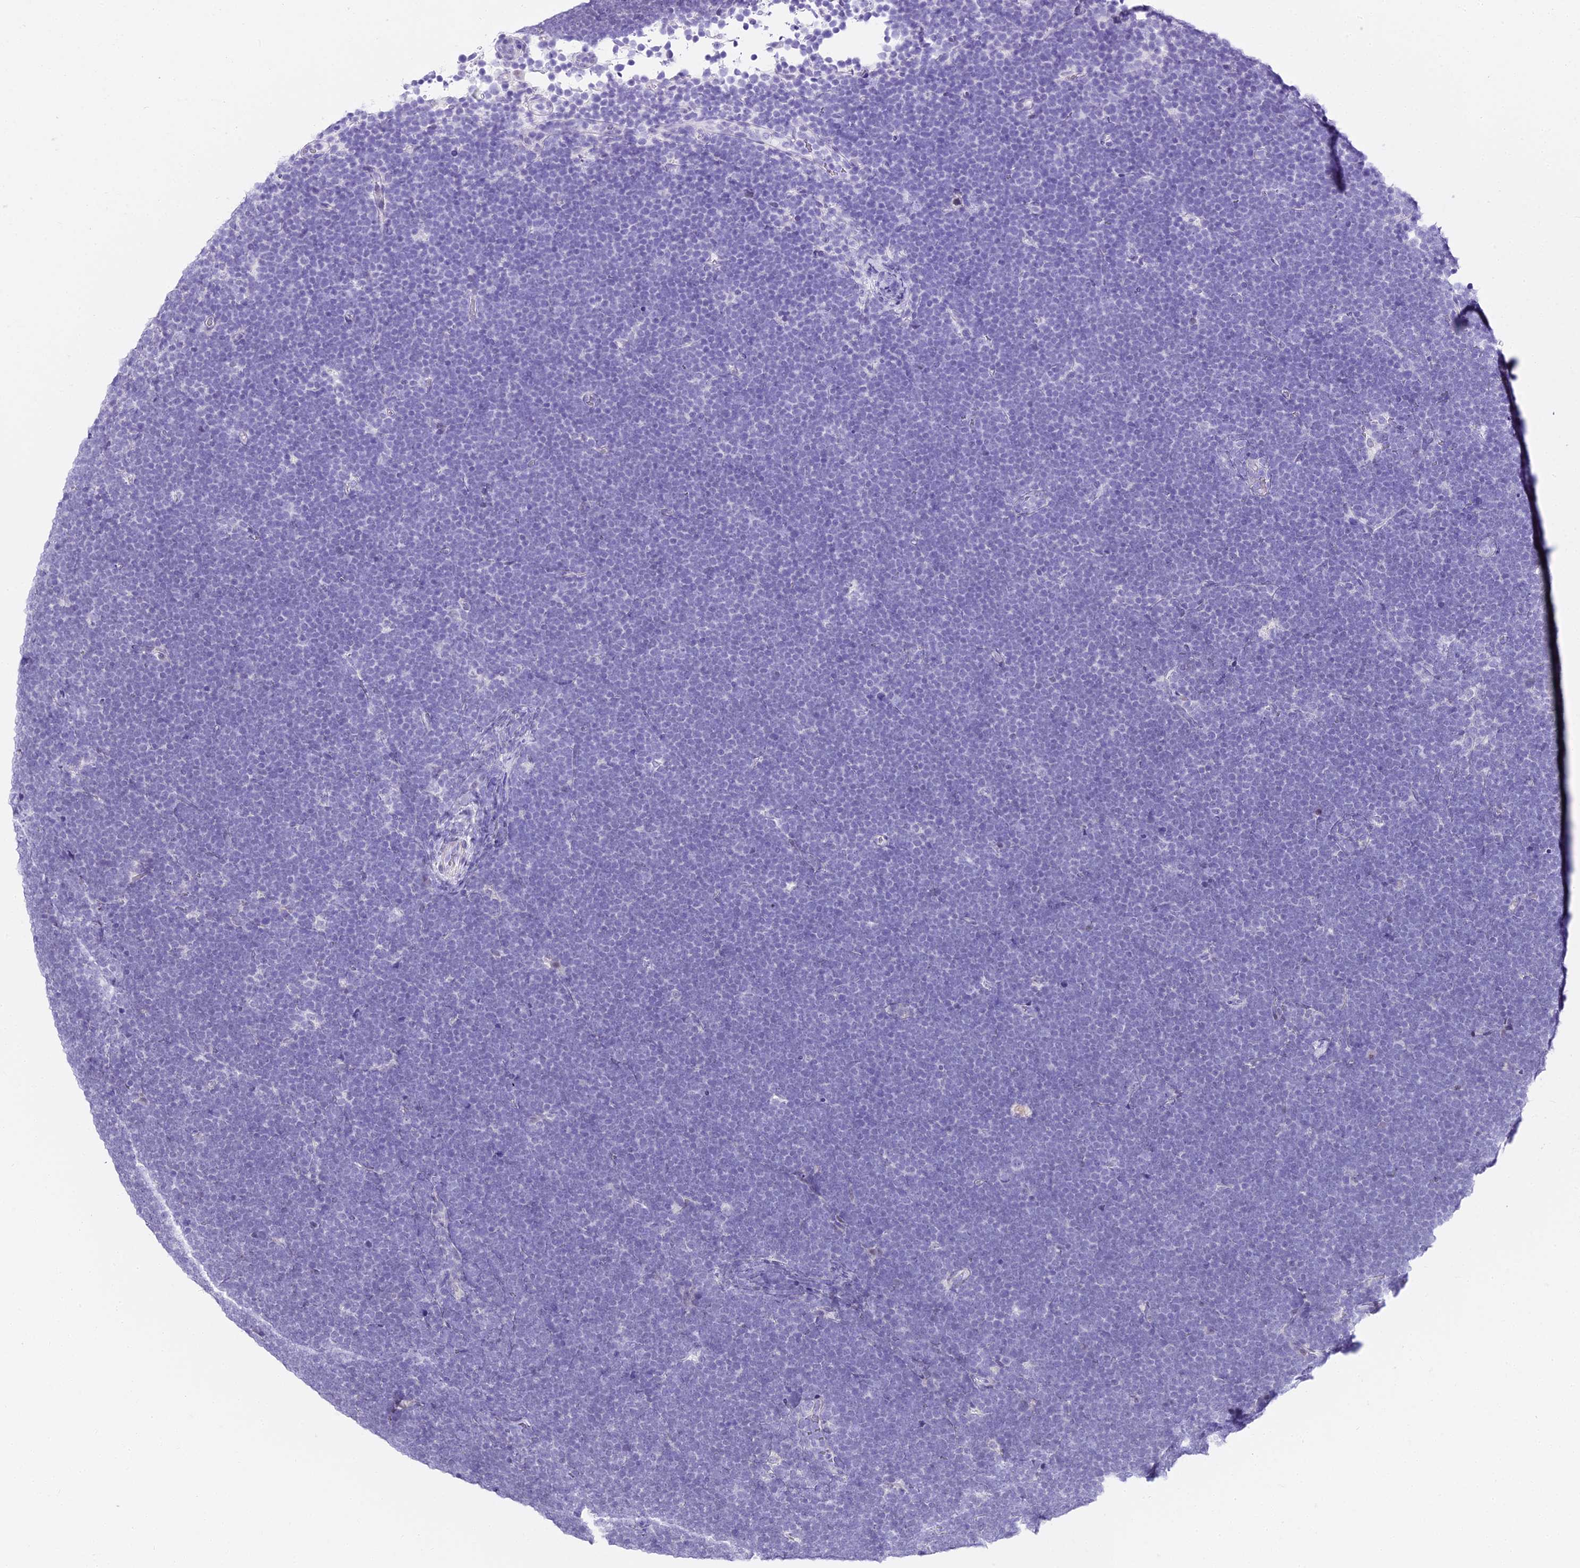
{"staining": {"intensity": "negative", "quantity": "none", "location": "none"}, "tissue": "lymphoma", "cell_type": "Tumor cells", "image_type": "cancer", "snomed": [{"axis": "morphology", "description": "Malignant lymphoma, non-Hodgkin's type, High grade"}, {"axis": "topography", "description": "Lymph node"}], "caption": "There is no significant expression in tumor cells of high-grade malignant lymphoma, non-Hodgkin's type.", "gene": "ABHD14A-ACY1", "patient": {"sex": "male", "age": 13}}